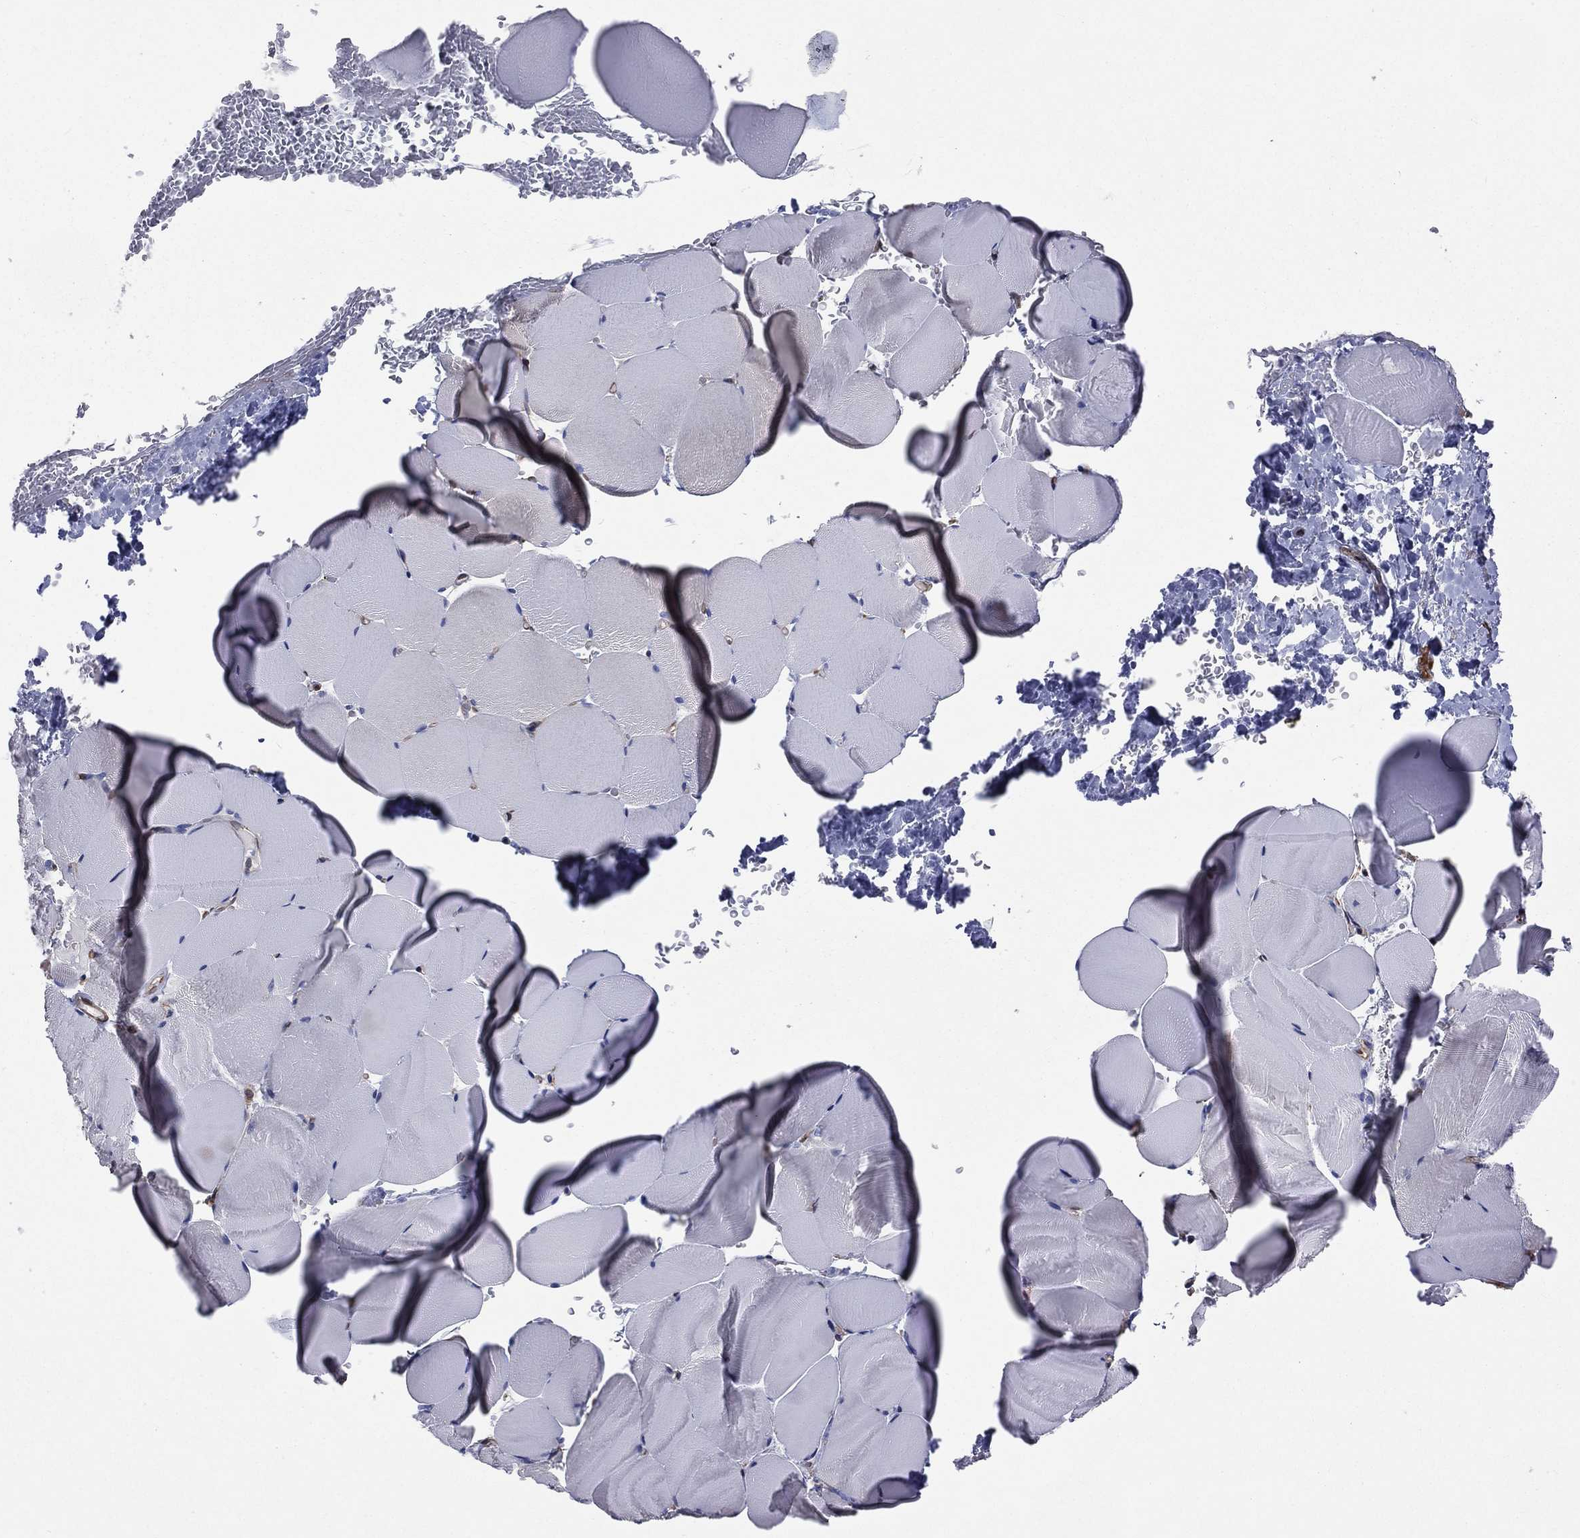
{"staining": {"intensity": "negative", "quantity": "none", "location": "none"}, "tissue": "skeletal muscle", "cell_type": "Myocytes", "image_type": "normal", "snomed": [{"axis": "morphology", "description": "Normal tissue, NOS"}, {"axis": "topography", "description": "Skeletal muscle"}], "caption": "Myocytes are negative for brown protein staining in normal skeletal muscle. Nuclei are stained in blue.", "gene": "PGRMC1", "patient": {"sex": "female", "age": 37}}